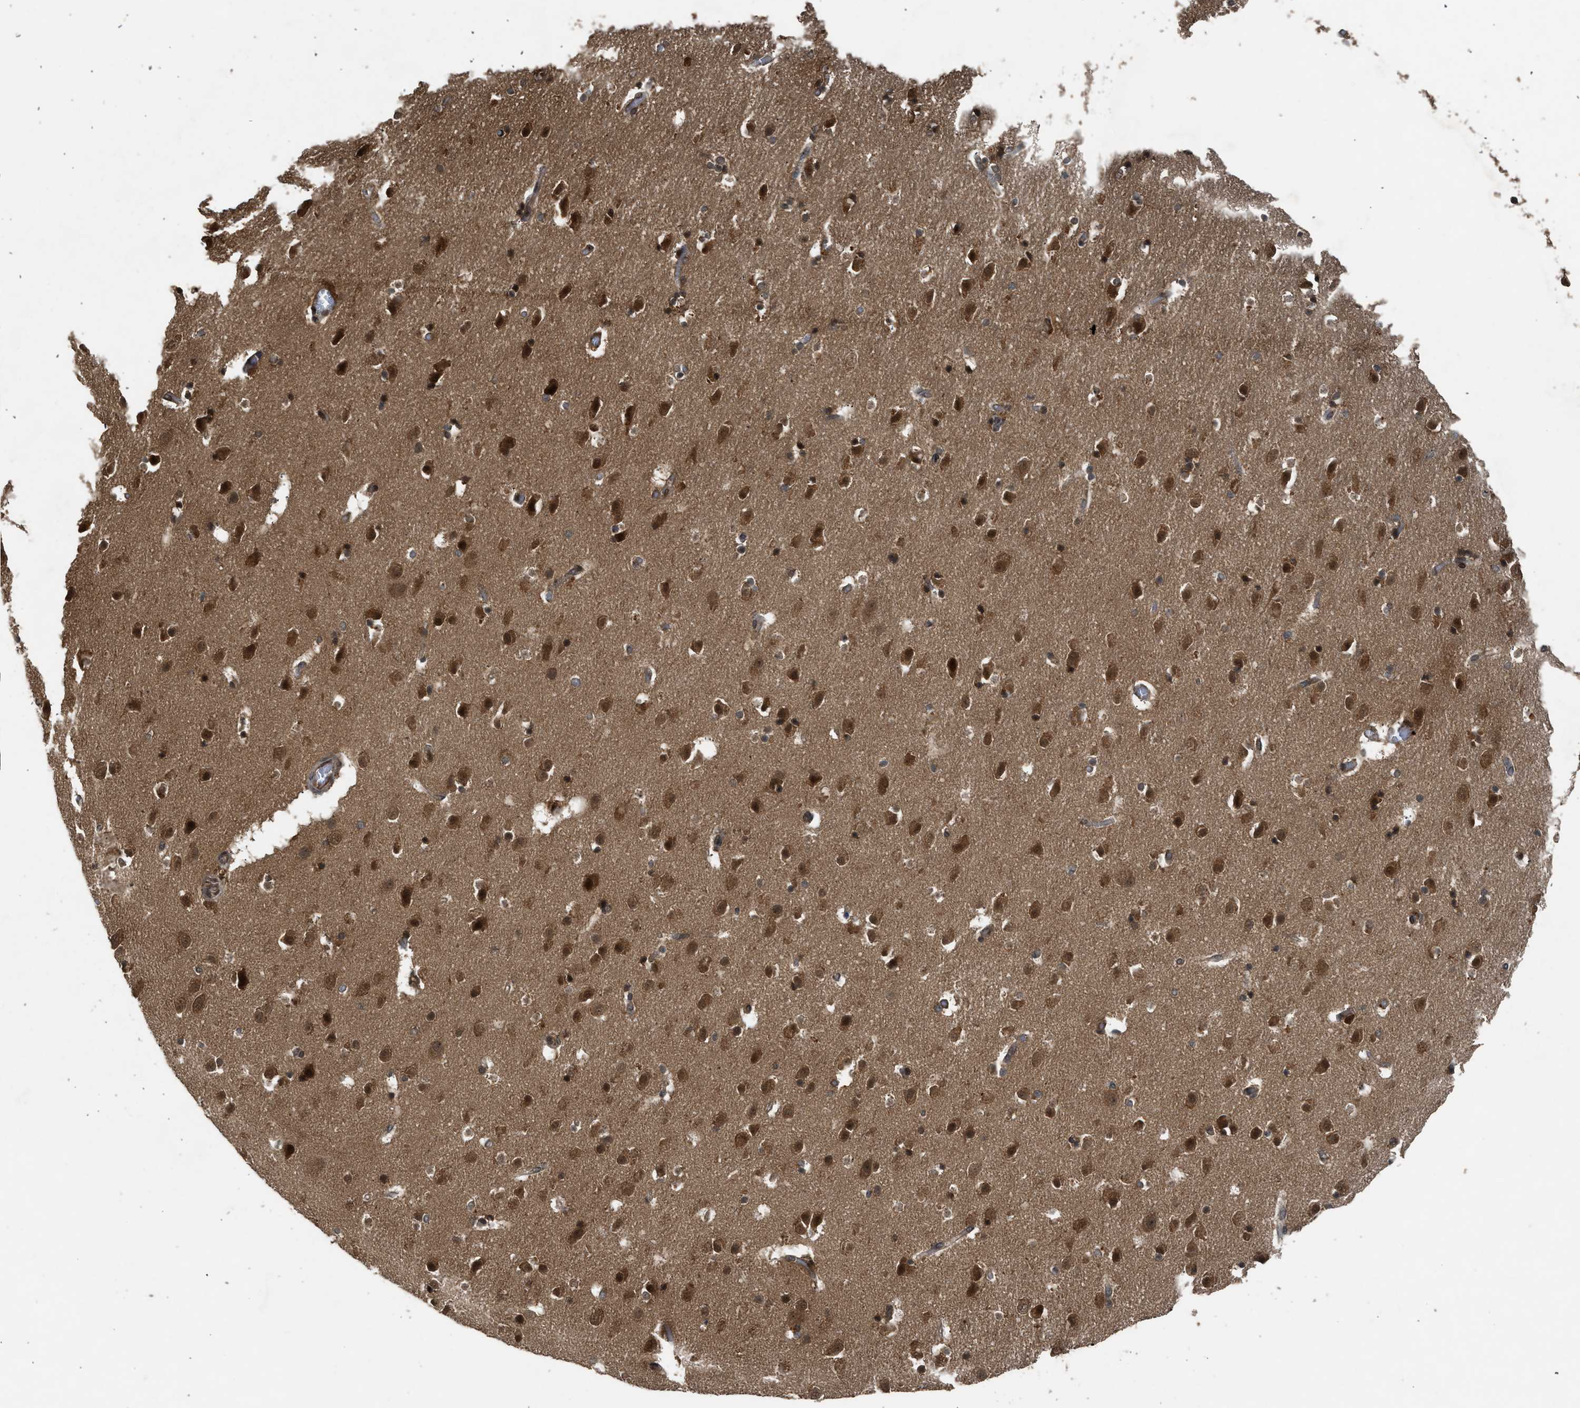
{"staining": {"intensity": "strong", "quantity": ">75%", "location": "cytoplasmic/membranous,nuclear"}, "tissue": "hippocampus", "cell_type": "Glial cells", "image_type": "normal", "snomed": [{"axis": "morphology", "description": "Normal tissue, NOS"}, {"axis": "topography", "description": "Hippocampus"}], "caption": "This image reveals immunohistochemistry staining of benign hippocampus, with high strong cytoplasmic/membranous,nuclear expression in about >75% of glial cells.", "gene": "TXNL1", "patient": {"sex": "male", "age": 45}}